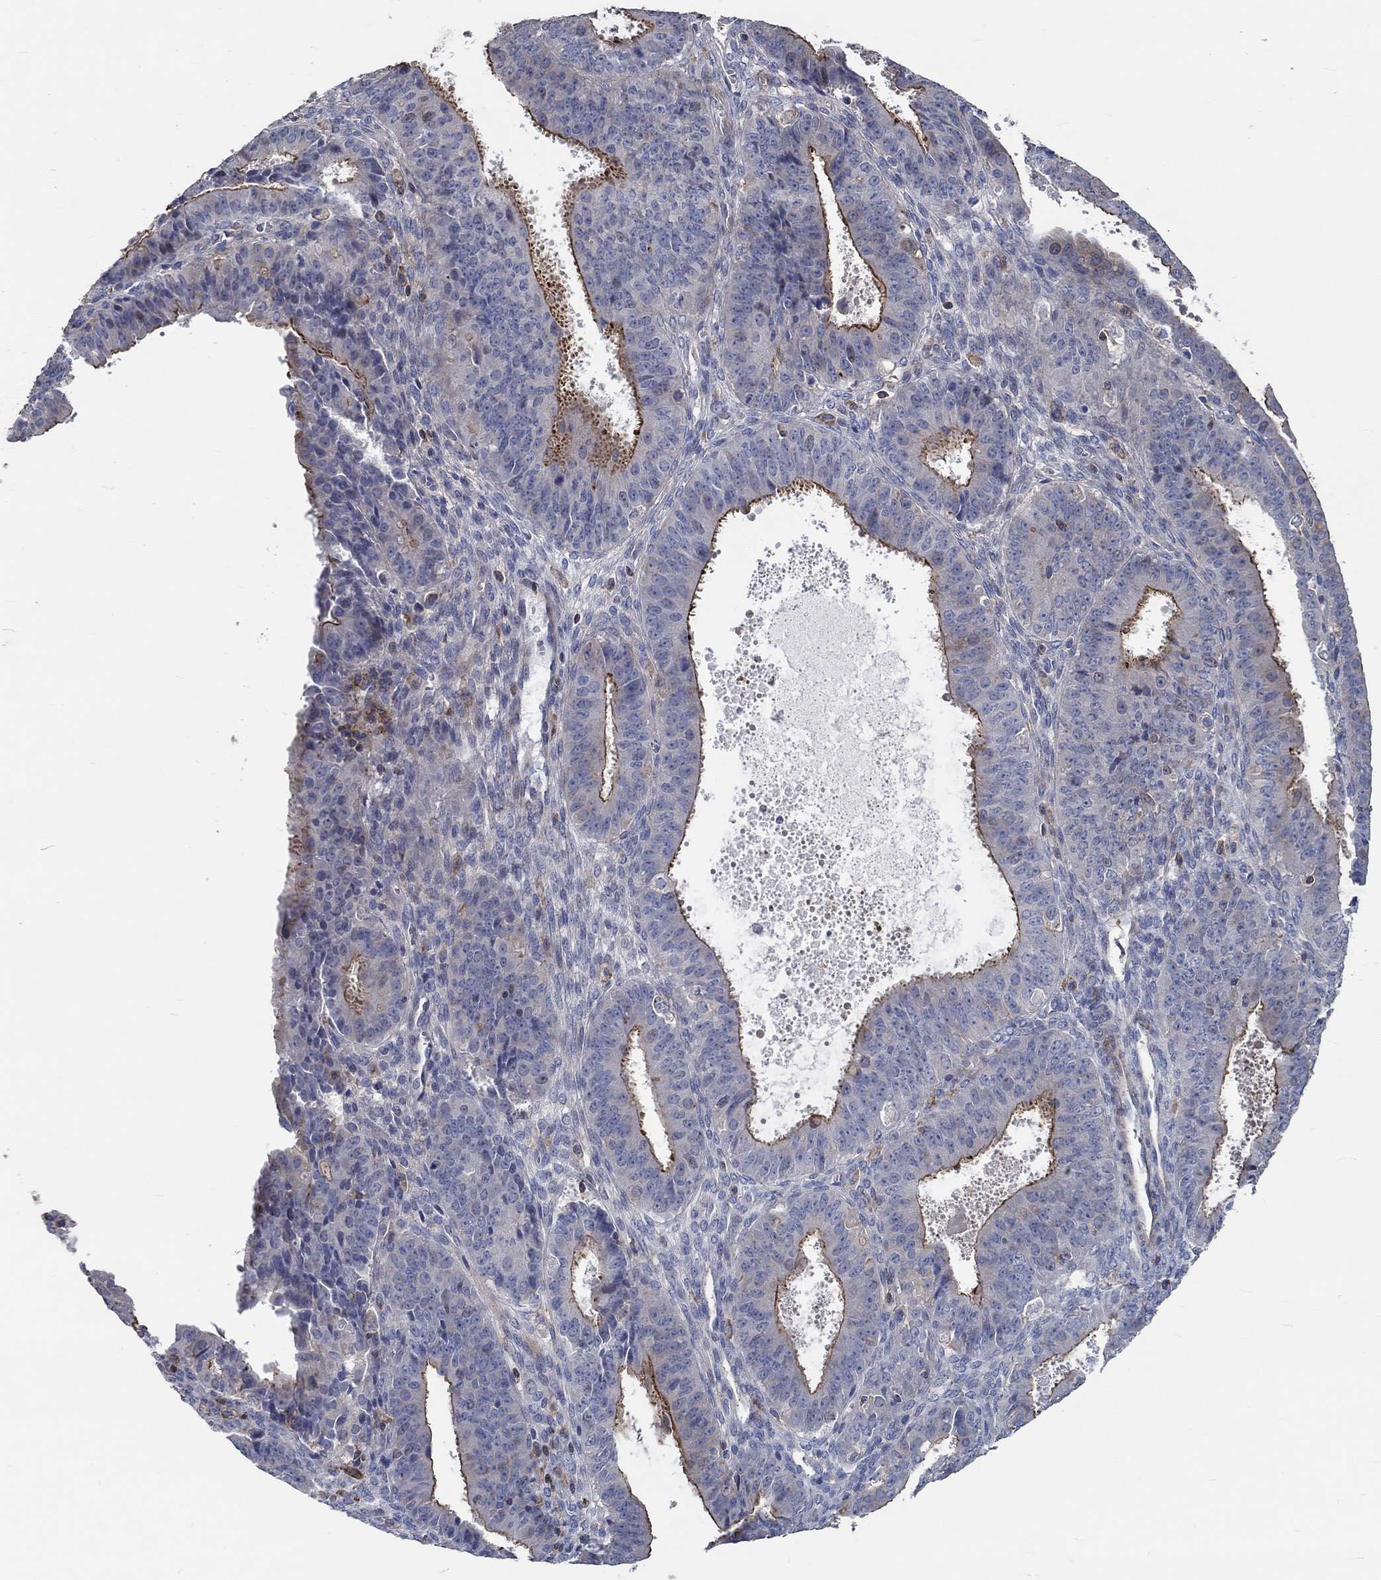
{"staining": {"intensity": "strong", "quantity": "25%-75%", "location": "cytoplasmic/membranous"}, "tissue": "ovarian cancer", "cell_type": "Tumor cells", "image_type": "cancer", "snomed": [{"axis": "morphology", "description": "Carcinoma, endometroid"}, {"axis": "topography", "description": "Ovary"}], "caption": "Tumor cells display high levels of strong cytoplasmic/membranous positivity in approximately 25%-75% of cells in human ovarian endometroid carcinoma.", "gene": "TNFAIP8L3", "patient": {"sex": "female", "age": 42}}